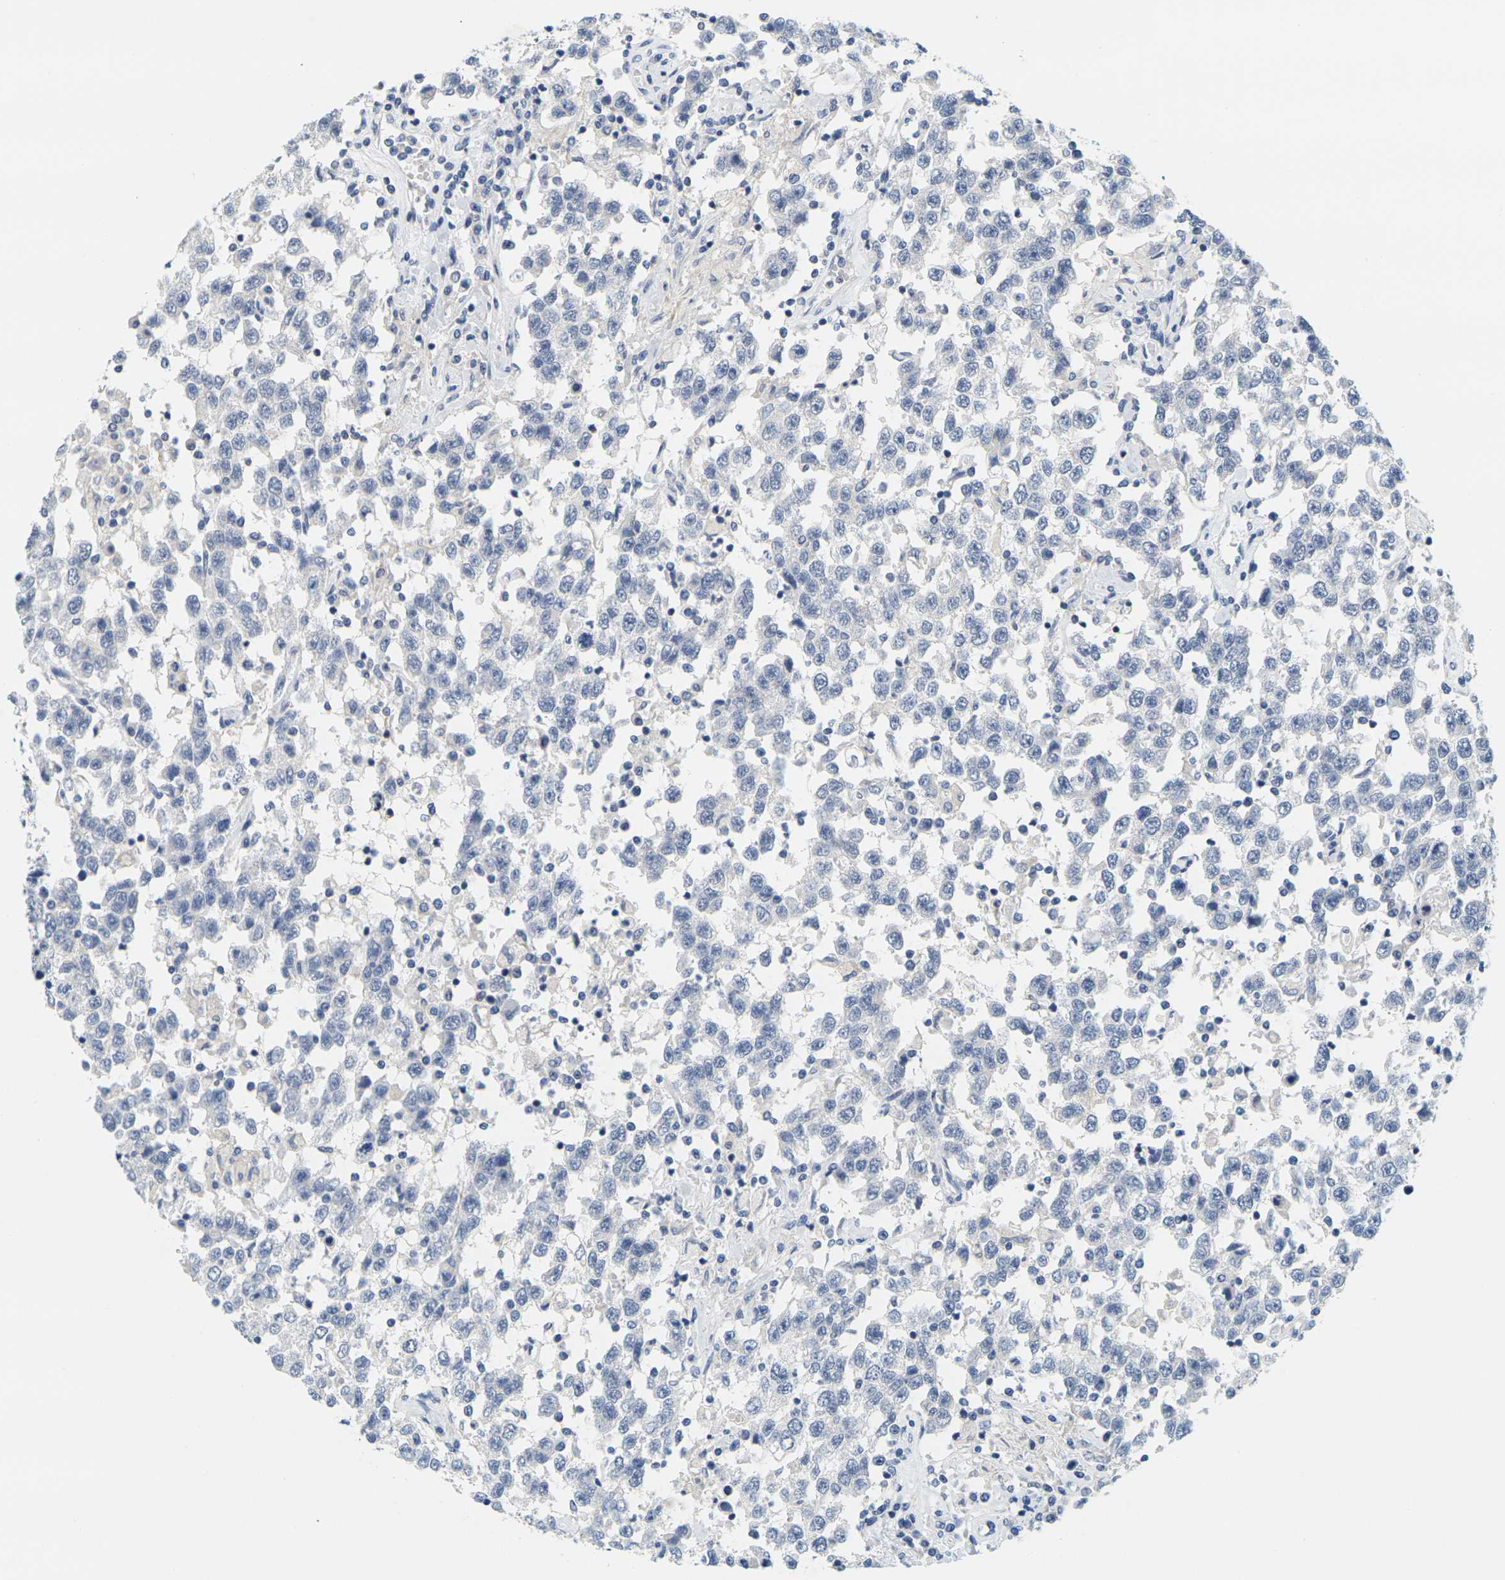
{"staining": {"intensity": "negative", "quantity": "none", "location": "none"}, "tissue": "testis cancer", "cell_type": "Tumor cells", "image_type": "cancer", "snomed": [{"axis": "morphology", "description": "Seminoma, NOS"}, {"axis": "topography", "description": "Testis"}], "caption": "This photomicrograph is of seminoma (testis) stained with IHC to label a protein in brown with the nuclei are counter-stained blue. There is no expression in tumor cells. The staining was performed using DAB (3,3'-diaminobenzidine) to visualize the protein expression in brown, while the nuclei were stained in blue with hematoxylin (Magnification: 20x).", "gene": "KLK5", "patient": {"sex": "male", "age": 41}}